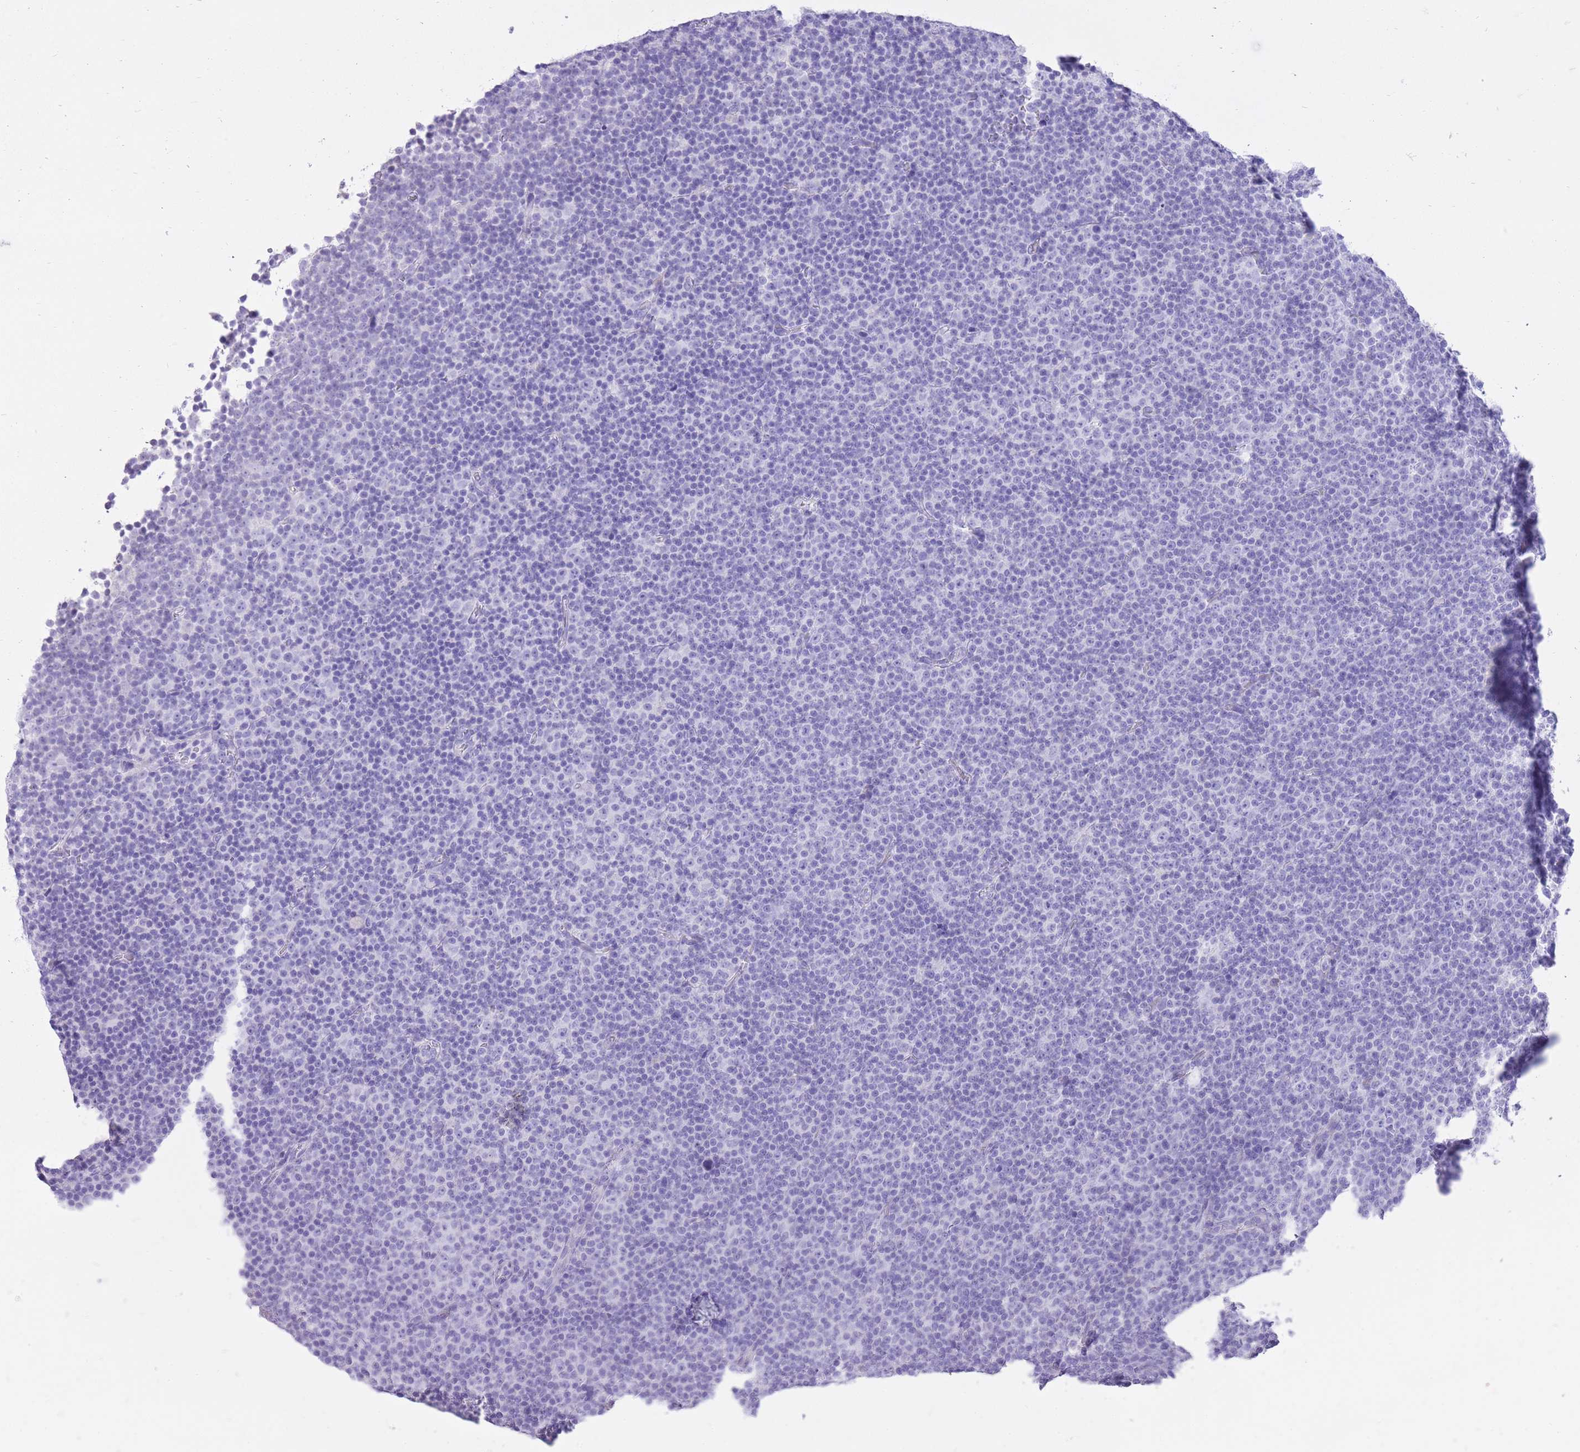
{"staining": {"intensity": "negative", "quantity": "none", "location": "none"}, "tissue": "lymphoma", "cell_type": "Tumor cells", "image_type": "cancer", "snomed": [{"axis": "morphology", "description": "Malignant lymphoma, non-Hodgkin's type, Low grade"}, {"axis": "topography", "description": "Lymph node"}], "caption": "A high-resolution image shows immunohistochemistry (IHC) staining of low-grade malignant lymphoma, non-Hodgkin's type, which reveals no significant positivity in tumor cells.", "gene": "SLC4A4", "patient": {"sex": "female", "age": 67}}